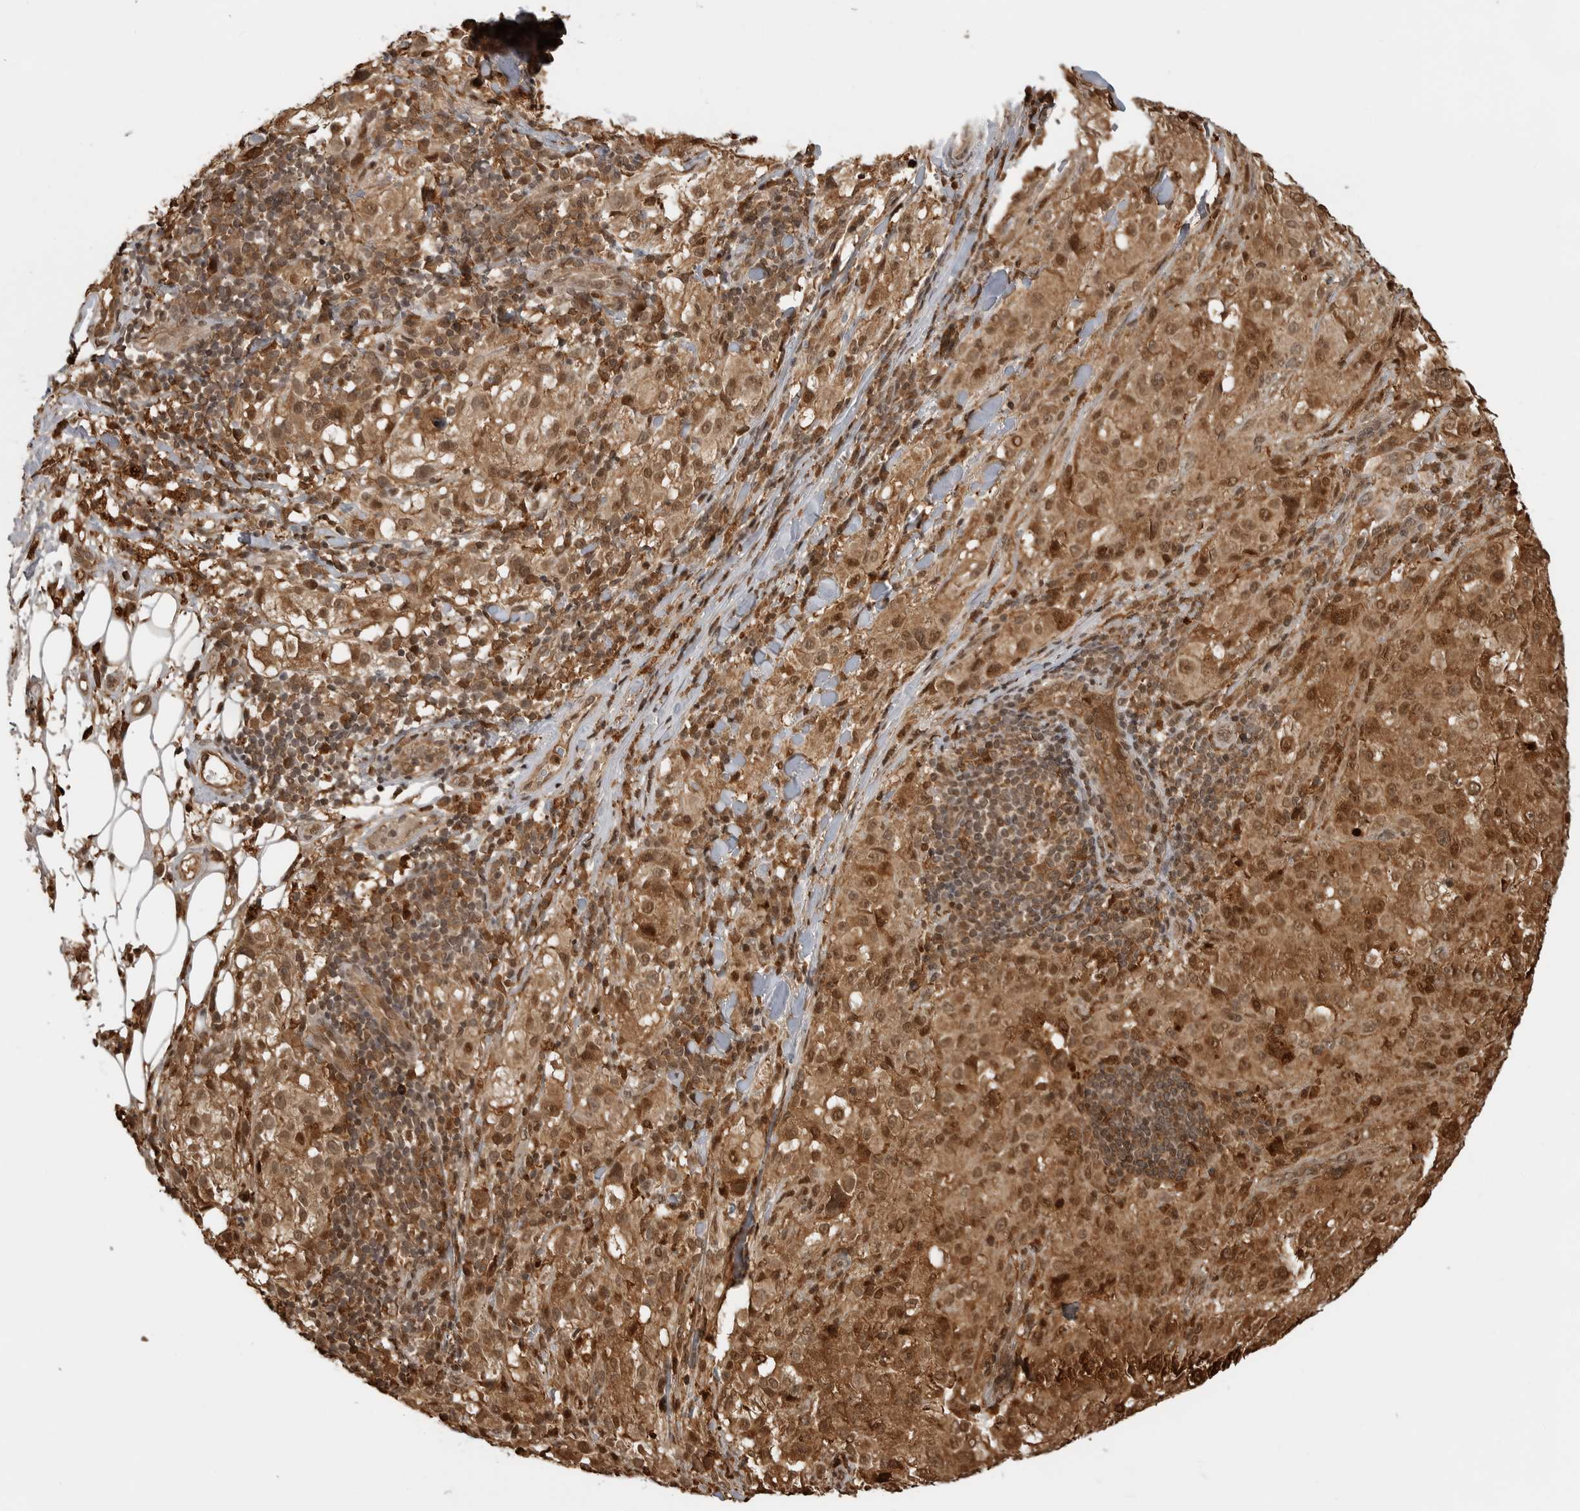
{"staining": {"intensity": "moderate", "quantity": ">75%", "location": "cytoplasmic/membranous,nuclear"}, "tissue": "melanoma", "cell_type": "Tumor cells", "image_type": "cancer", "snomed": [{"axis": "morphology", "description": "Necrosis, NOS"}, {"axis": "morphology", "description": "Malignant melanoma, NOS"}, {"axis": "topography", "description": "Skin"}], "caption": "Protein staining of melanoma tissue reveals moderate cytoplasmic/membranous and nuclear staining in about >75% of tumor cells. The staining was performed using DAB, with brown indicating positive protein expression. Nuclei are stained blue with hematoxylin.", "gene": "BMP2K", "patient": {"sex": "female", "age": 87}}